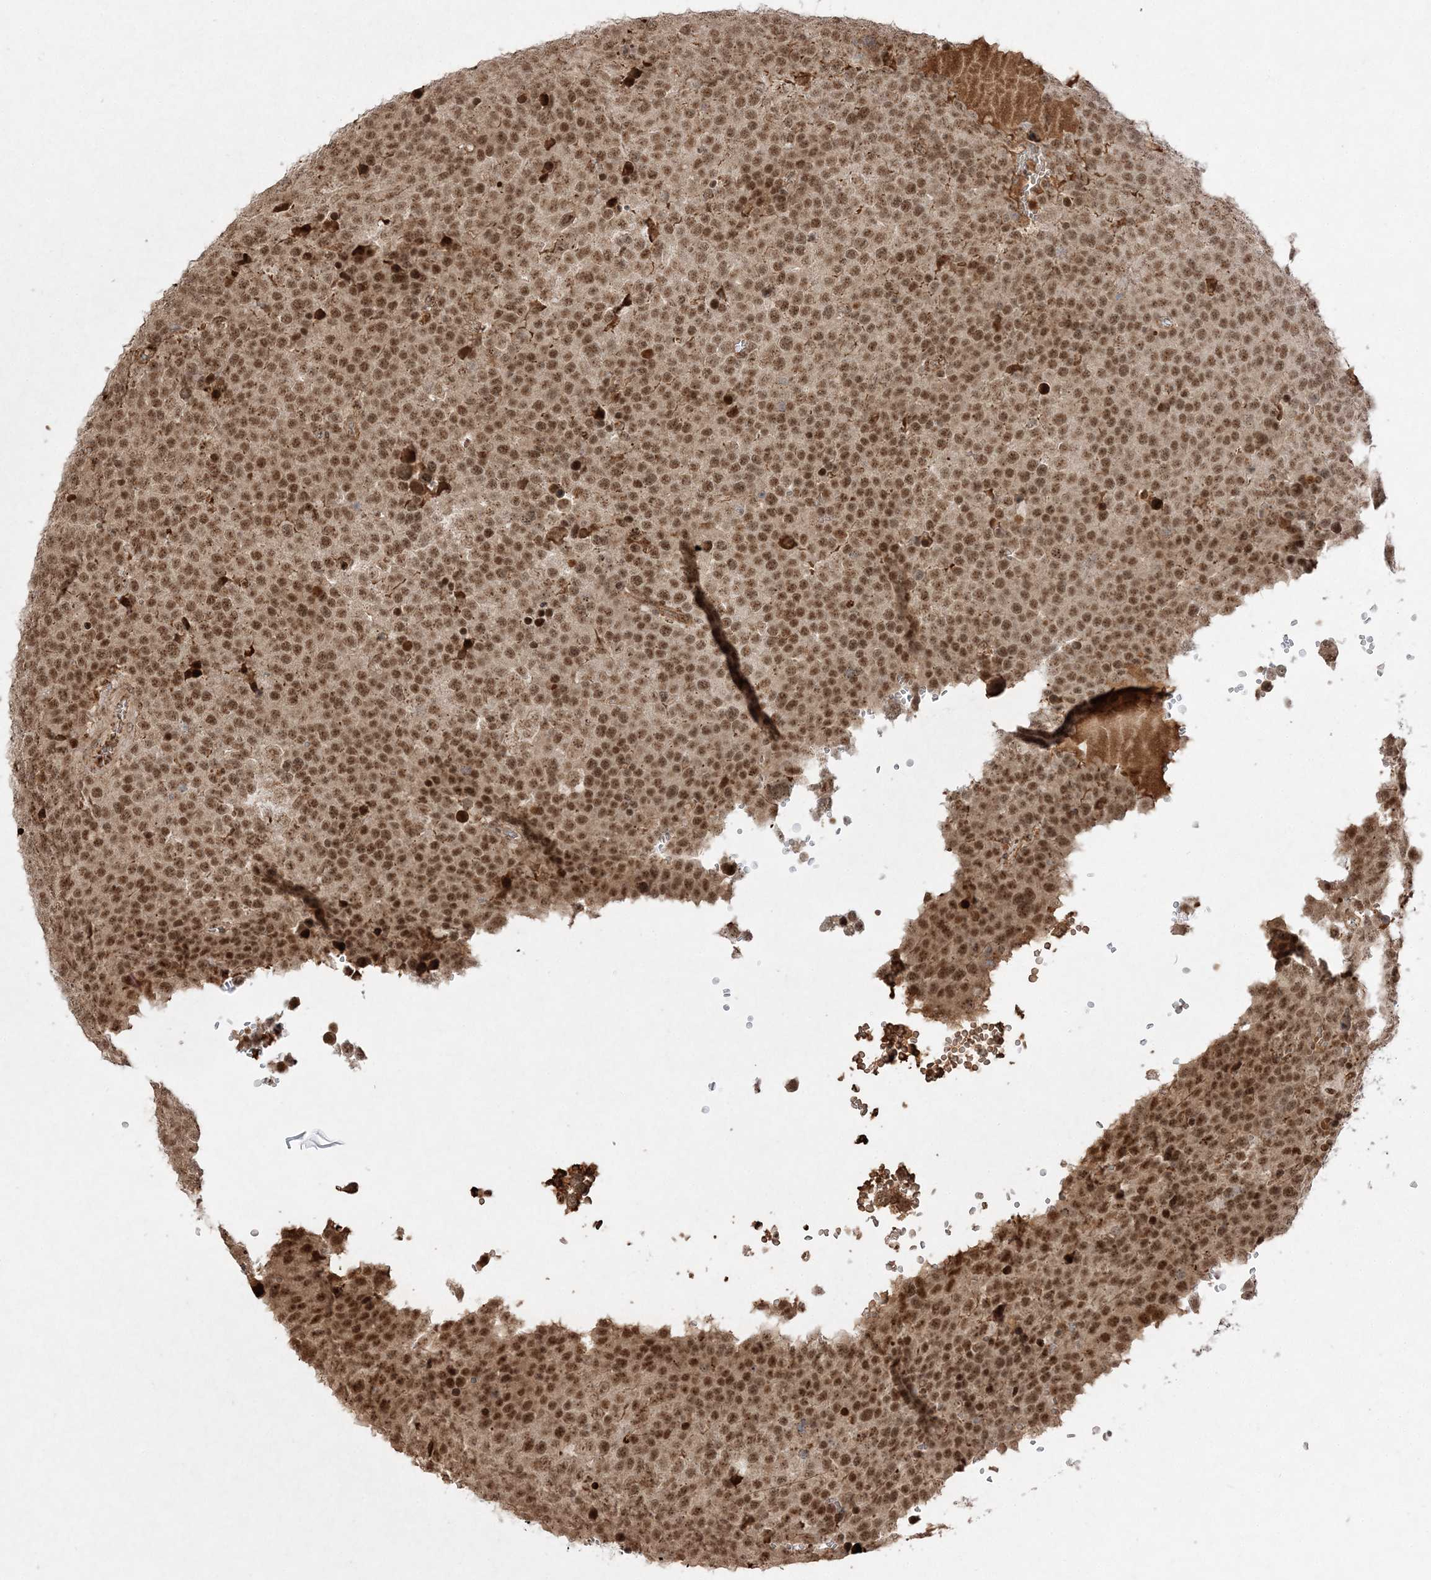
{"staining": {"intensity": "moderate", "quantity": ">75%", "location": "cytoplasmic/membranous,nuclear"}, "tissue": "testis cancer", "cell_type": "Tumor cells", "image_type": "cancer", "snomed": [{"axis": "morphology", "description": "Seminoma, NOS"}, {"axis": "topography", "description": "Testis"}], "caption": "An immunohistochemistry (IHC) photomicrograph of neoplastic tissue is shown. Protein staining in brown shows moderate cytoplasmic/membranous and nuclear positivity in testis cancer within tumor cells.", "gene": "RBM17", "patient": {"sex": "male", "age": 71}}